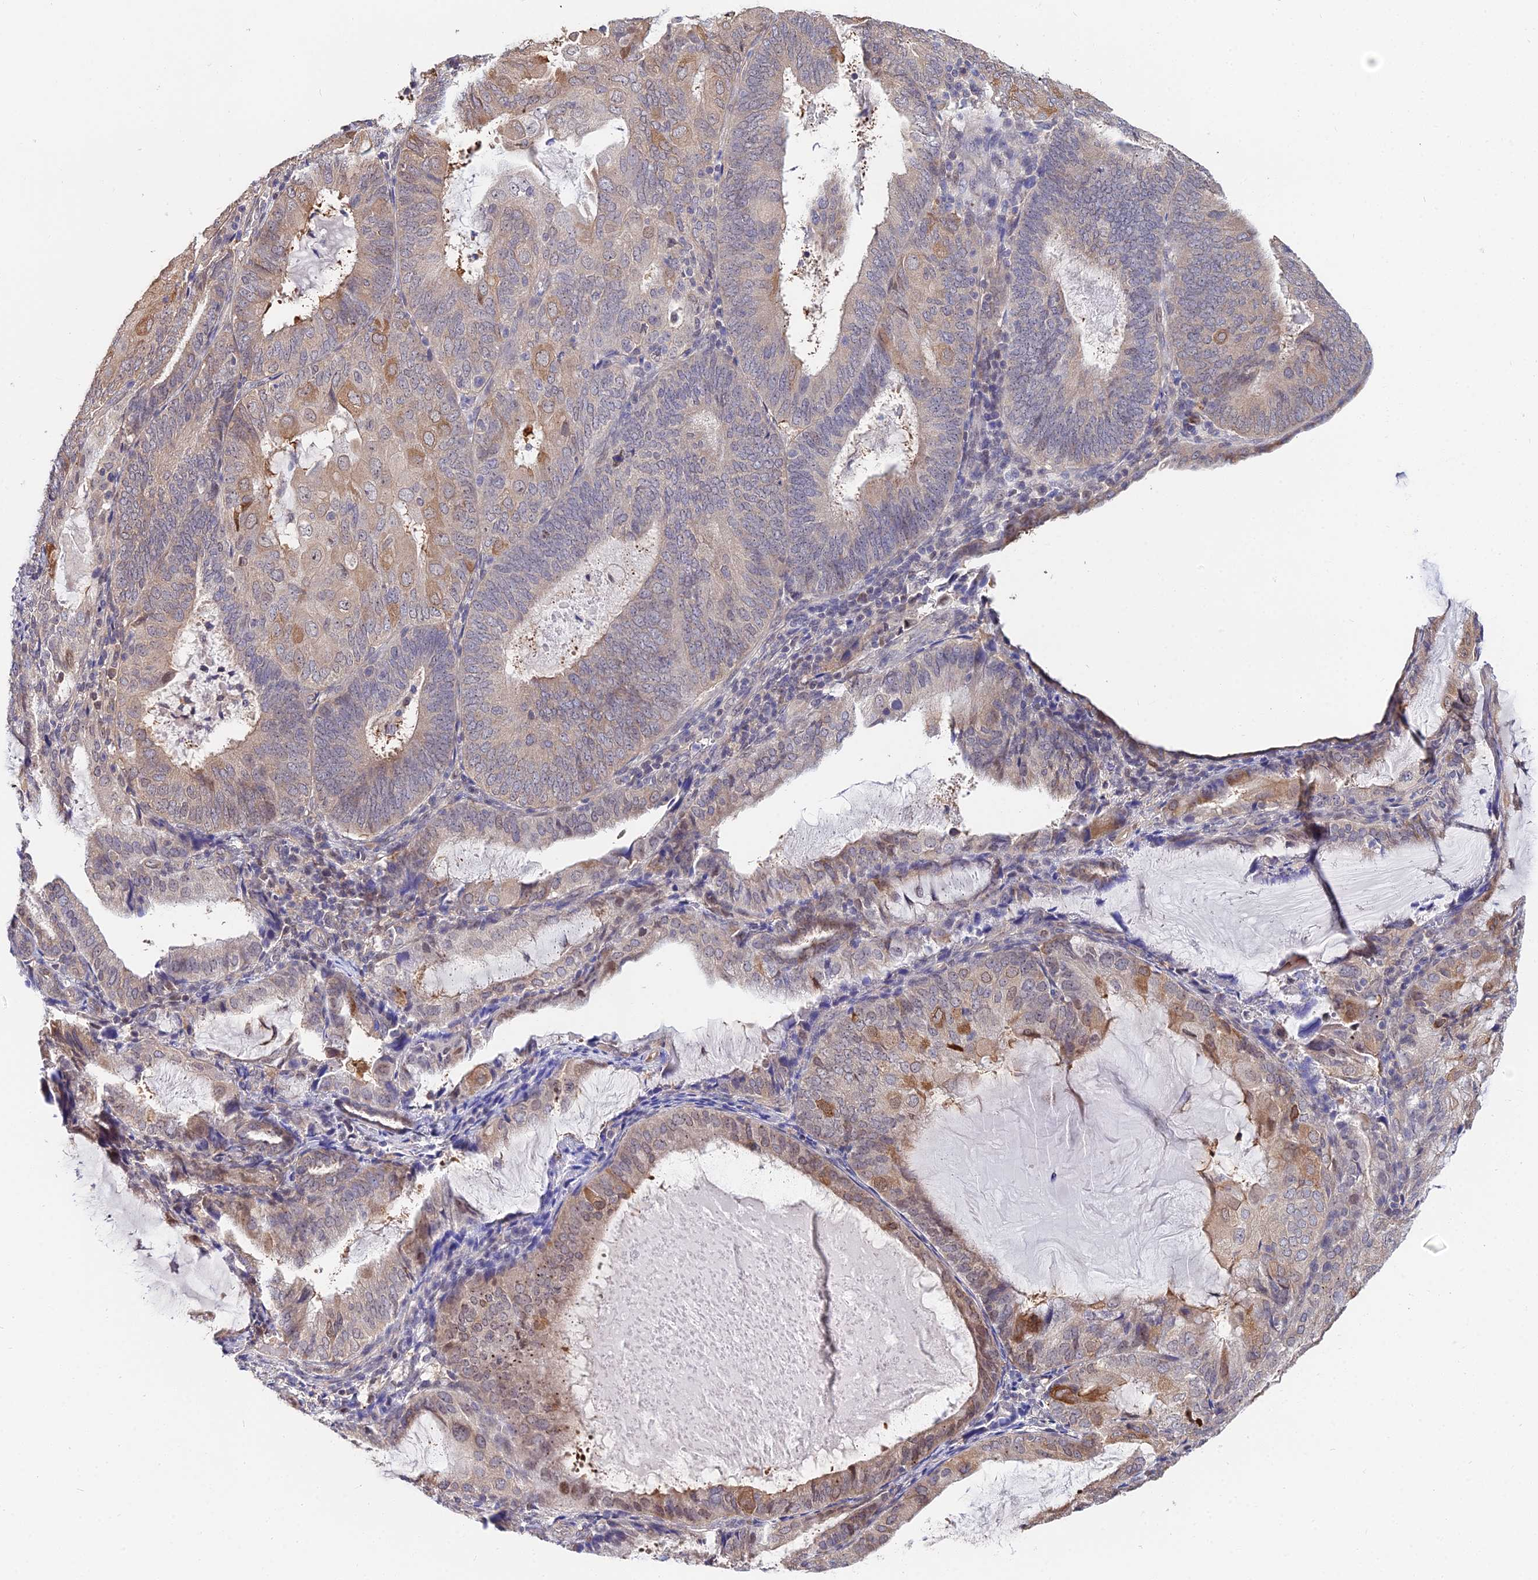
{"staining": {"intensity": "moderate", "quantity": "25%-75%", "location": "cytoplasmic/membranous"}, "tissue": "endometrial cancer", "cell_type": "Tumor cells", "image_type": "cancer", "snomed": [{"axis": "morphology", "description": "Adenocarcinoma, NOS"}, {"axis": "topography", "description": "Endometrium"}], "caption": "Endometrial cancer stained with a protein marker demonstrates moderate staining in tumor cells.", "gene": "INPP4A", "patient": {"sex": "female", "age": 81}}